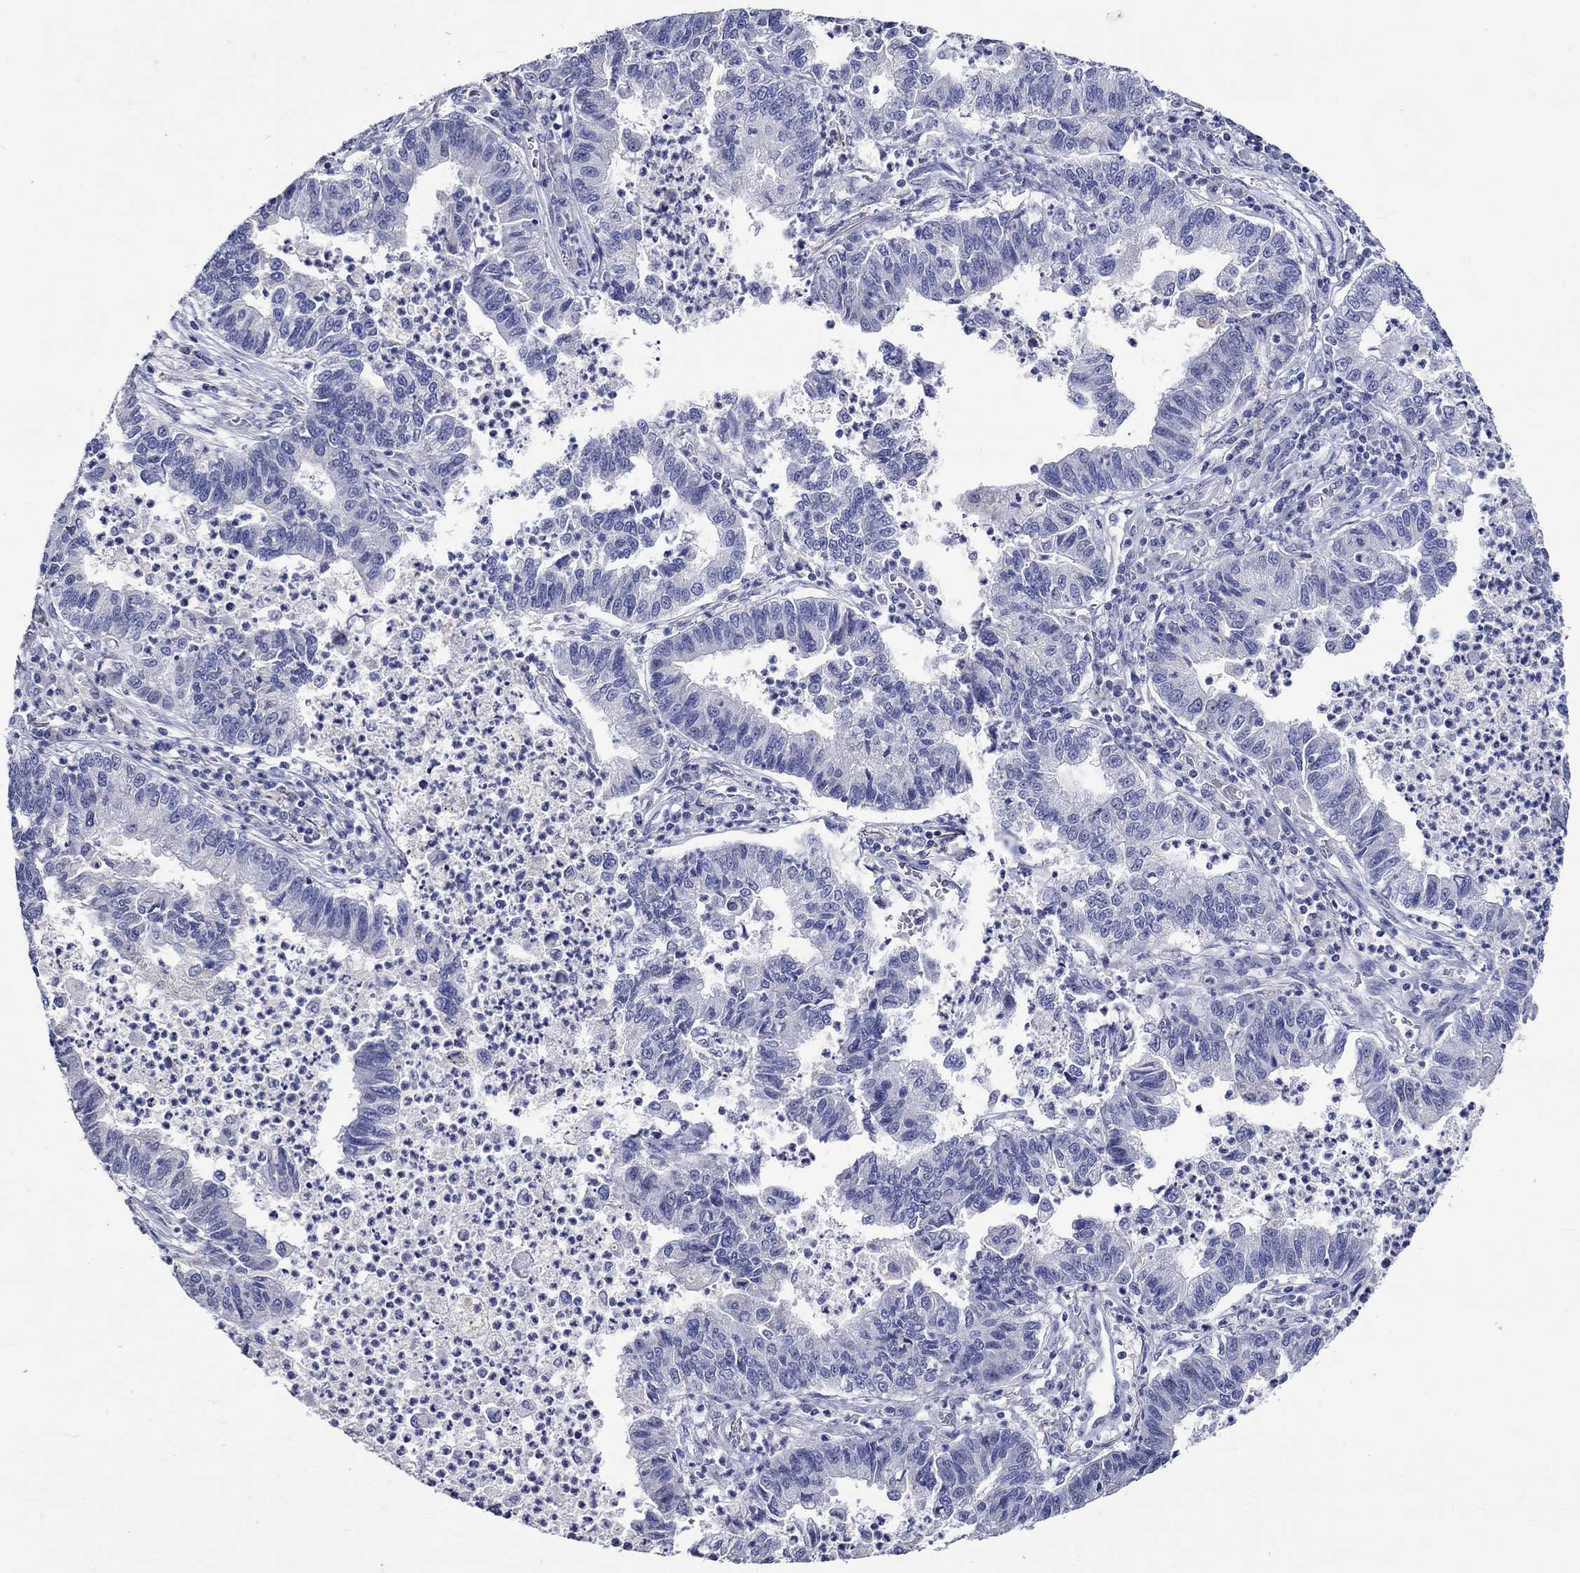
{"staining": {"intensity": "negative", "quantity": "none", "location": "none"}, "tissue": "lung cancer", "cell_type": "Tumor cells", "image_type": "cancer", "snomed": [{"axis": "morphology", "description": "Adenocarcinoma, NOS"}, {"axis": "topography", "description": "Lung"}], "caption": "IHC of adenocarcinoma (lung) demonstrates no positivity in tumor cells.", "gene": "CRYAB", "patient": {"sex": "female", "age": 57}}